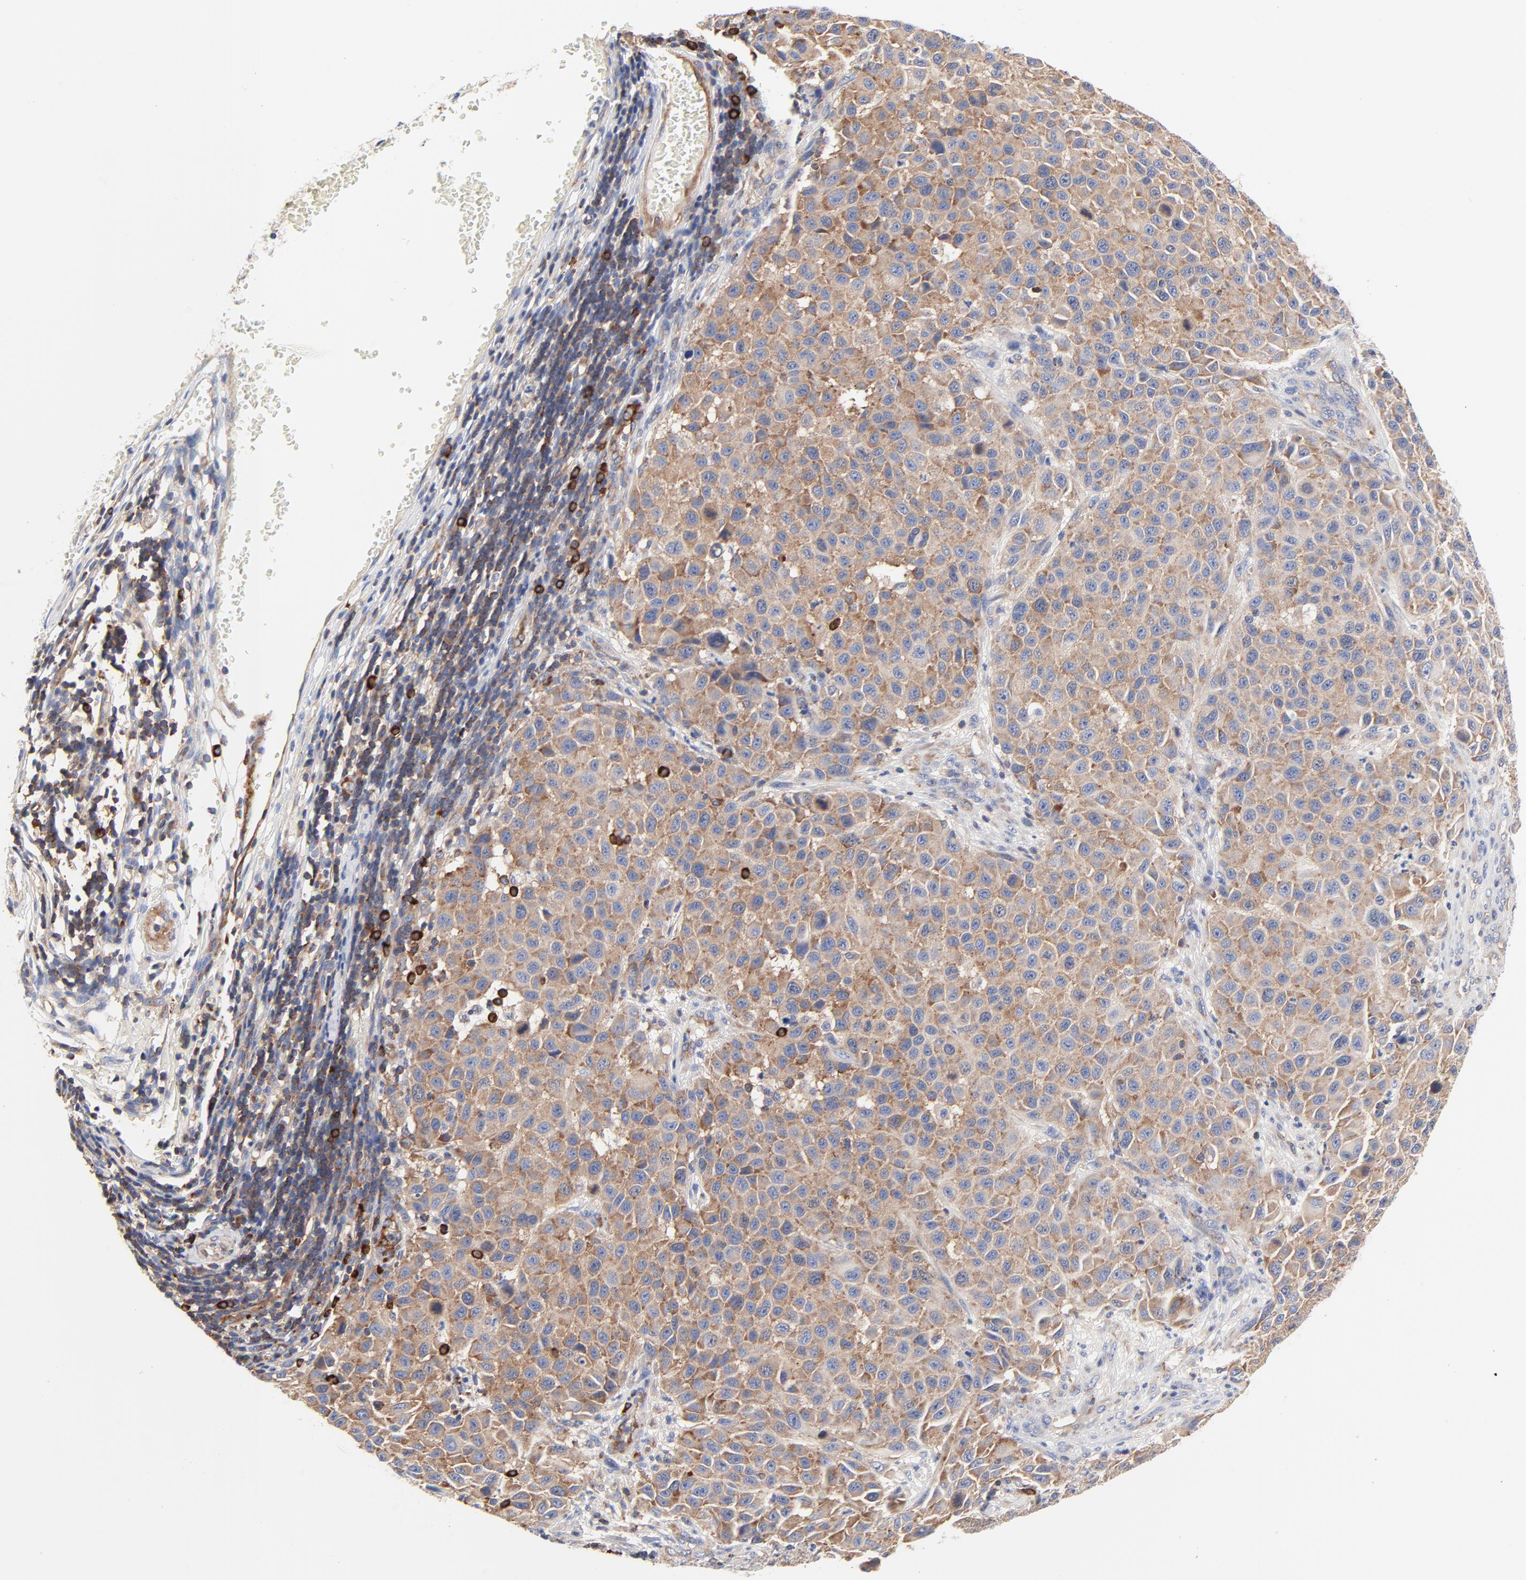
{"staining": {"intensity": "moderate", "quantity": ">75%", "location": "cytoplasmic/membranous"}, "tissue": "melanoma", "cell_type": "Tumor cells", "image_type": "cancer", "snomed": [{"axis": "morphology", "description": "Malignant melanoma, Metastatic site"}, {"axis": "topography", "description": "Lymph node"}], "caption": "Immunohistochemical staining of human malignant melanoma (metastatic site) displays medium levels of moderate cytoplasmic/membranous protein expression in about >75% of tumor cells. The staining is performed using DAB brown chromogen to label protein expression. The nuclei are counter-stained blue using hematoxylin.", "gene": "CD2AP", "patient": {"sex": "male", "age": 61}}